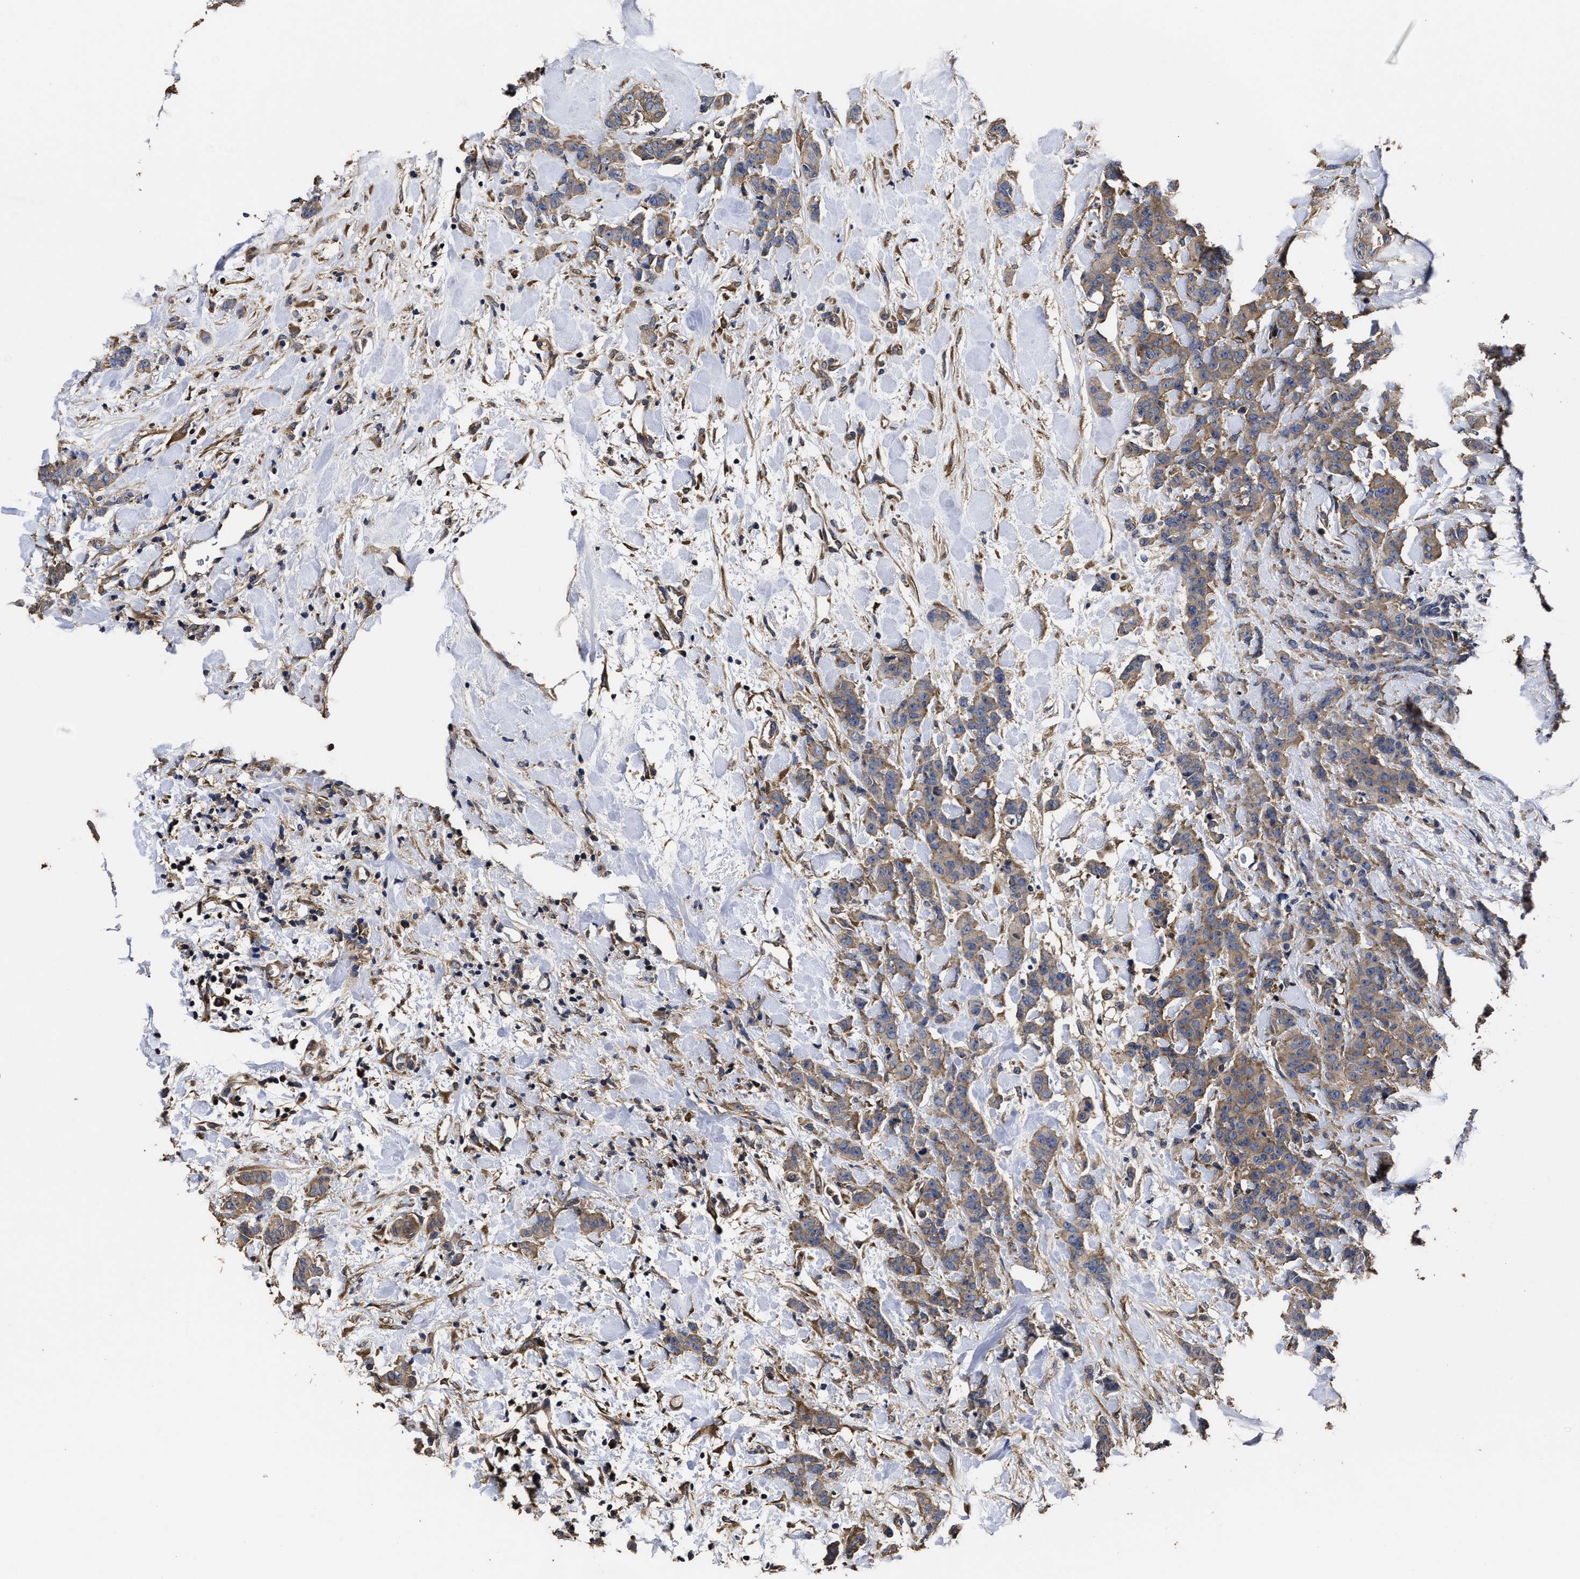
{"staining": {"intensity": "moderate", "quantity": ">75%", "location": "cytoplasmic/membranous"}, "tissue": "breast cancer", "cell_type": "Tumor cells", "image_type": "cancer", "snomed": [{"axis": "morphology", "description": "Normal tissue, NOS"}, {"axis": "morphology", "description": "Duct carcinoma"}, {"axis": "topography", "description": "Breast"}], "caption": "Breast cancer (intraductal carcinoma) stained with DAB IHC displays medium levels of moderate cytoplasmic/membranous staining in about >75% of tumor cells.", "gene": "AVEN", "patient": {"sex": "female", "age": 40}}